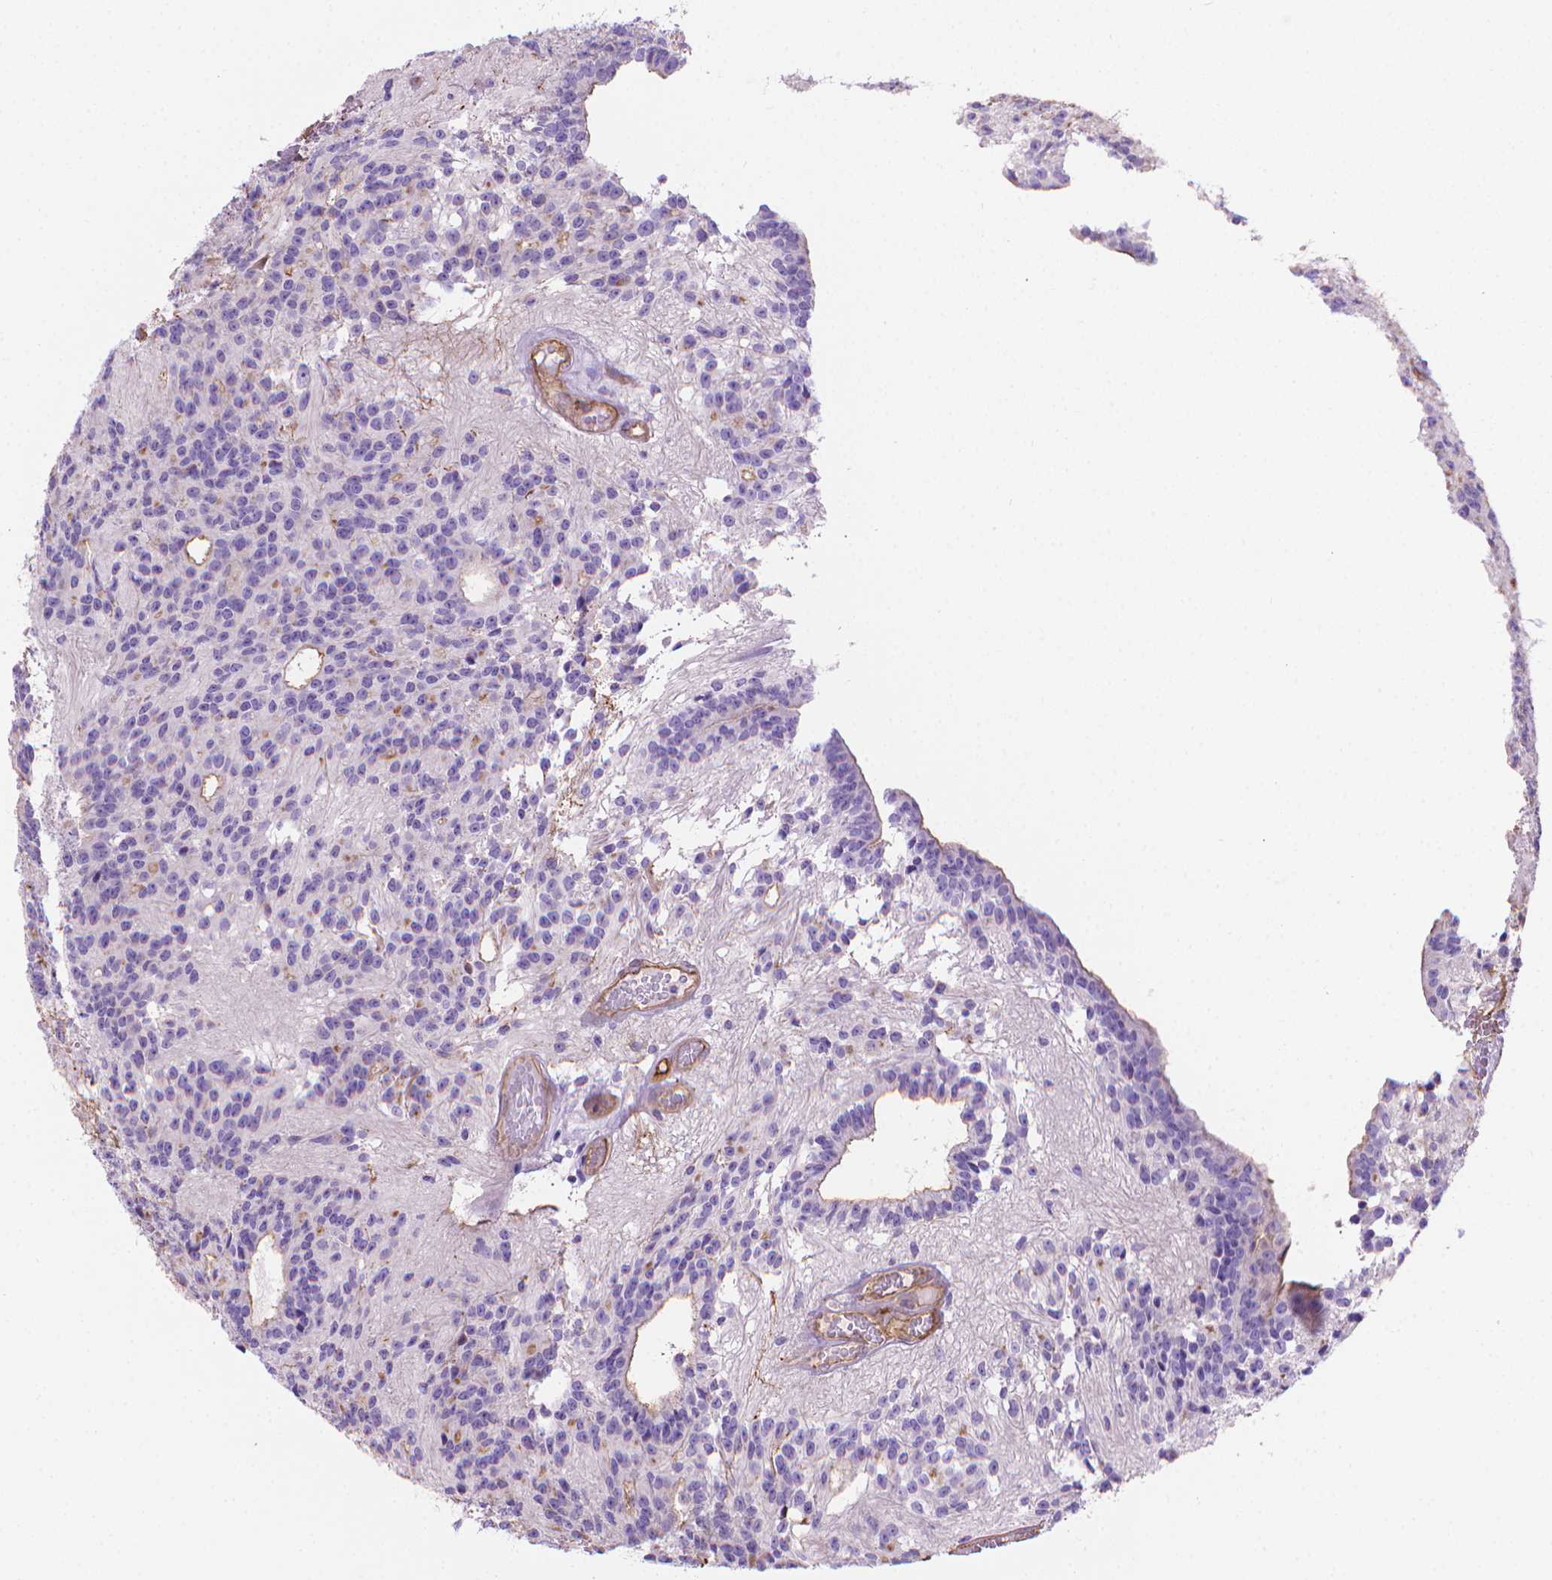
{"staining": {"intensity": "negative", "quantity": "none", "location": "none"}, "tissue": "glioma", "cell_type": "Tumor cells", "image_type": "cancer", "snomed": [{"axis": "morphology", "description": "Glioma, malignant, Low grade"}, {"axis": "topography", "description": "Brain"}], "caption": "Immunohistochemistry micrograph of glioma stained for a protein (brown), which shows no expression in tumor cells.", "gene": "CLIC4", "patient": {"sex": "male", "age": 31}}